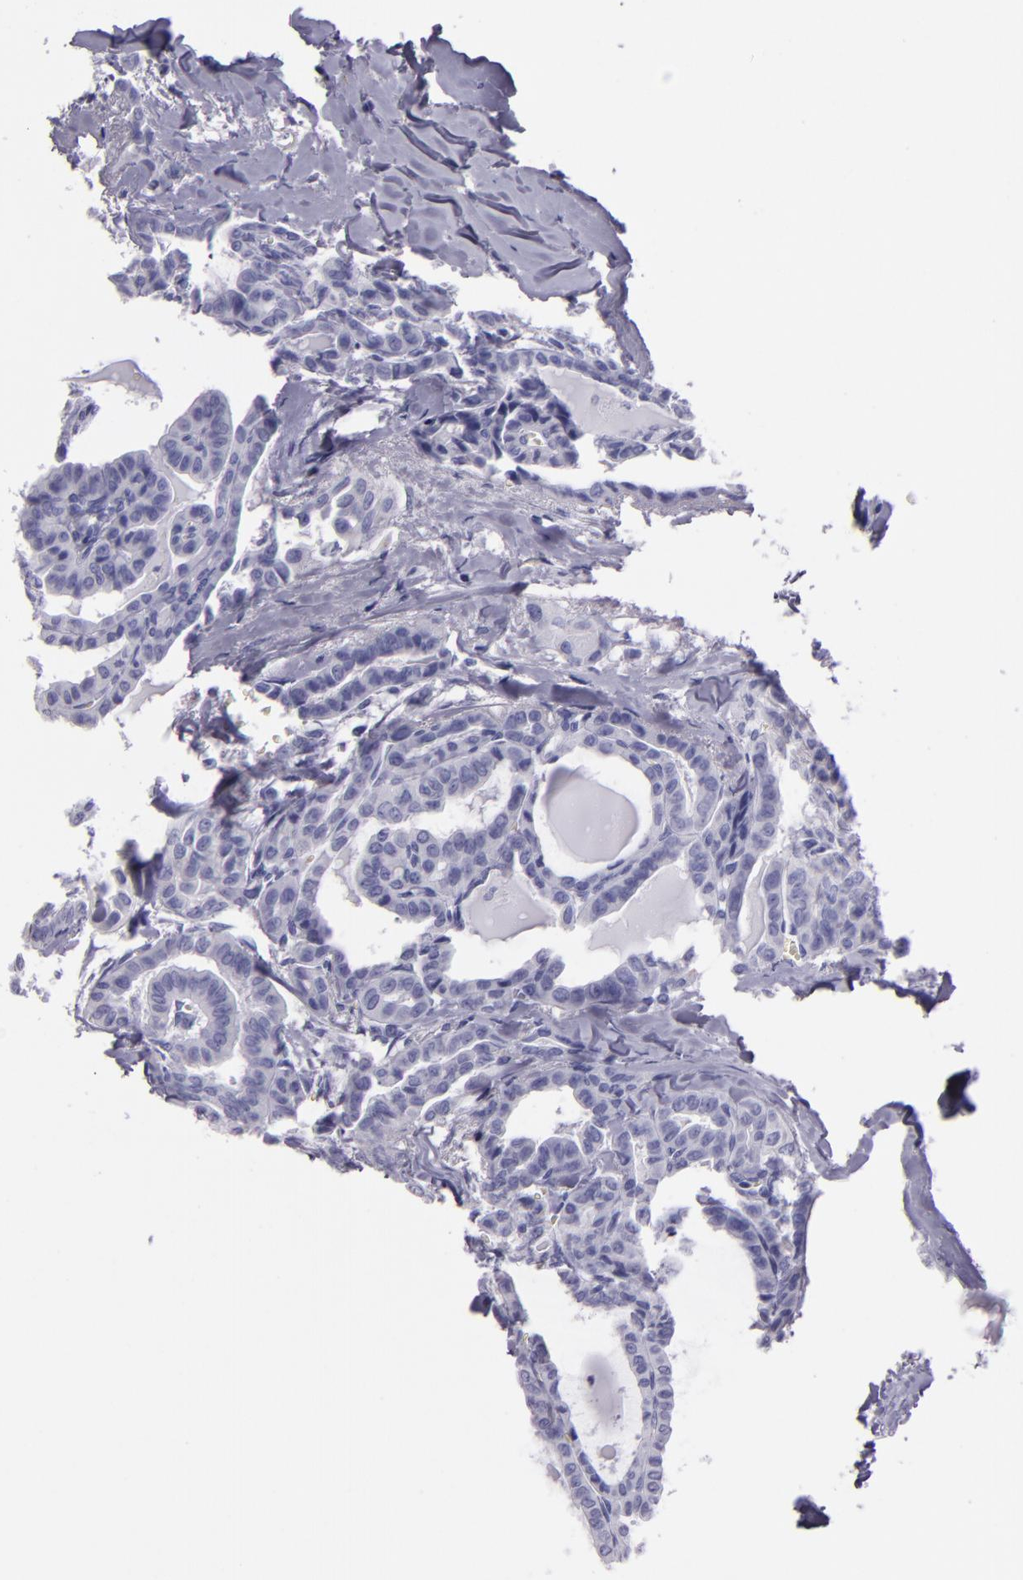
{"staining": {"intensity": "negative", "quantity": "none", "location": "none"}, "tissue": "thyroid cancer", "cell_type": "Tumor cells", "image_type": "cancer", "snomed": [{"axis": "morphology", "description": "Carcinoma, NOS"}, {"axis": "topography", "description": "Thyroid gland"}], "caption": "DAB (3,3'-diaminobenzidine) immunohistochemical staining of thyroid cancer (carcinoma) shows no significant staining in tumor cells. The staining was performed using DAB (3,3'-diaminobenzidine) to visualize the protein expression in brown, while the nuclei were stained in blue with hematoxylin (Magnification: 20x).", "gene": "MUC5AC", "patient": {"sex": "female", "age": 91}}